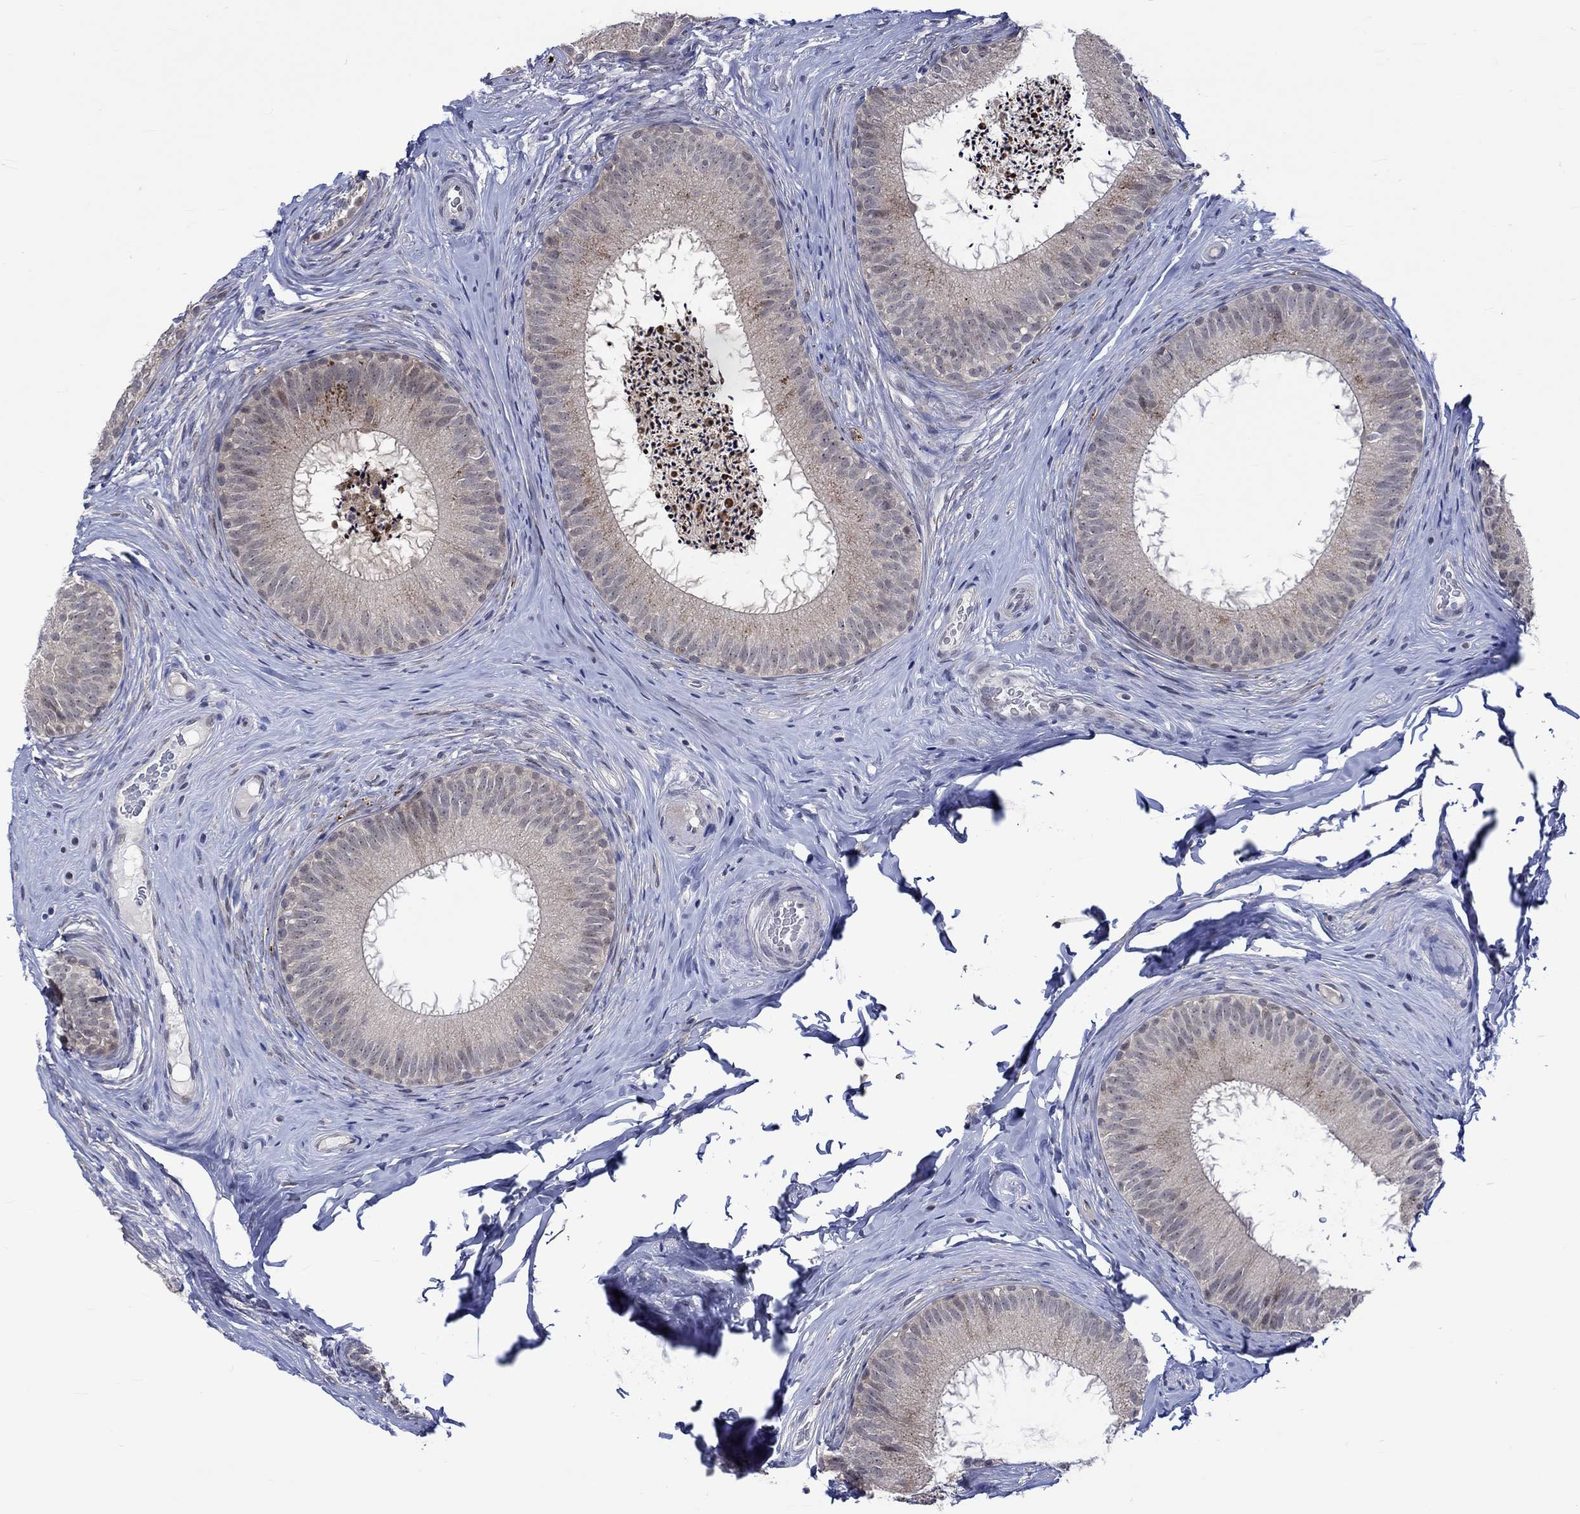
{"staining": {"intensity": "weak", "quantity": "<25%", "location": "cytoplasmic/membranous"}, "tissue": "epididymis", "cell_type": "Glandular cells", "image_type": "normal", "snomed": [{"axis": "morphology", "description": "Normal tissue, NOS"}, {"axis": "morphology", "description": "Carcinoma, Embryonal, NOS"}, {"axis": "topography", "description": "Testis"}, {"axis": "topography", "description": "Epididymis"}], "caption": "Immunohistochemistry (IHC) of normal human epididymis demonstrates no staining in glandular cells.", "gene": "E2F8", "patient": {"sex": "male", "age": 24}}